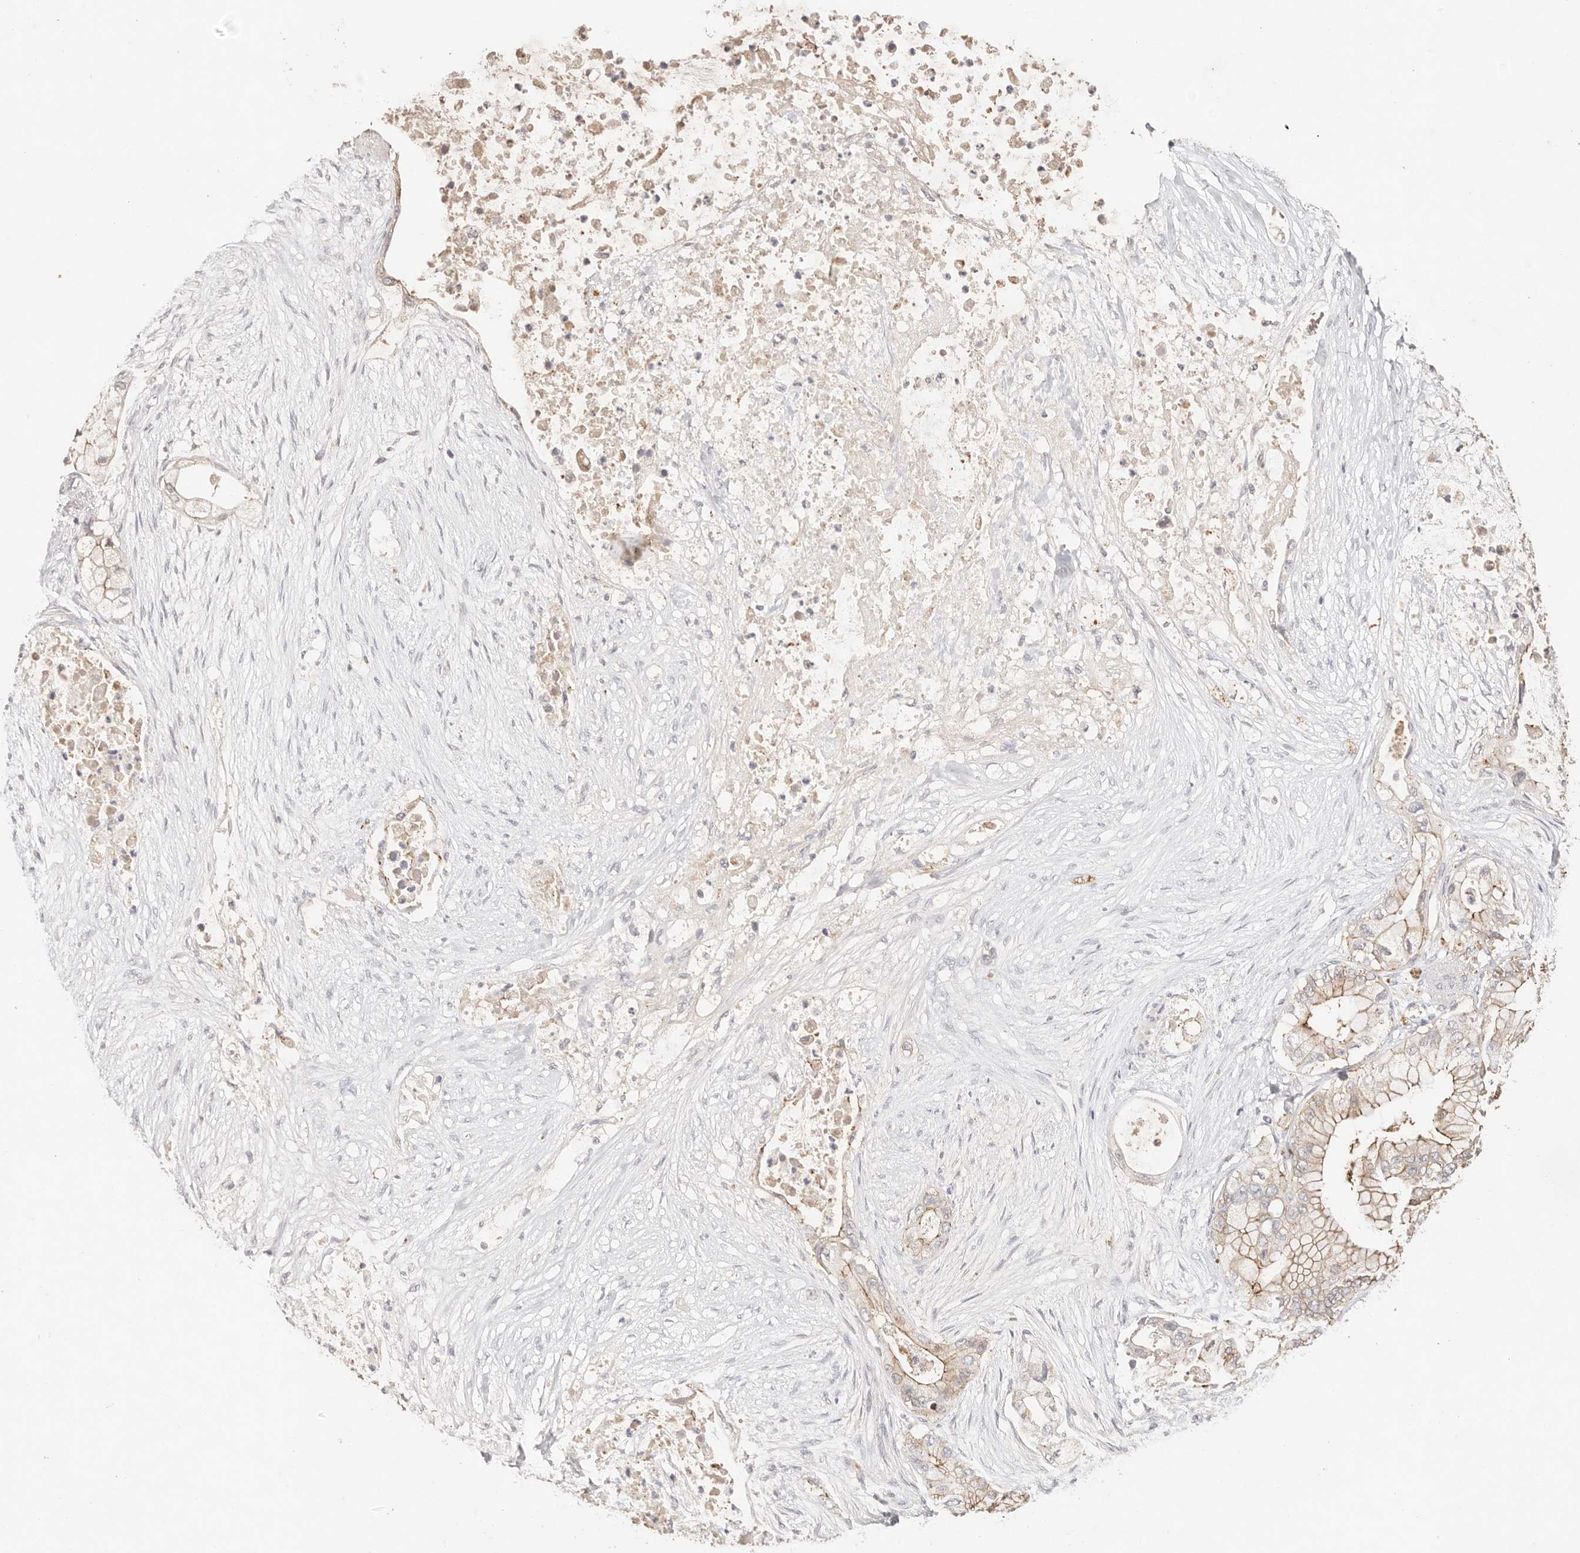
{"staining": {"intensity": "weak", "quantity": "25%-75%", "location": "cytoplasmic/membranous"}, "tissue": "pancreatic cancer", "cell_type": "Tumor cells", "image_type": "cancer", "snomed": [{"axis": "morphology", "description": "Adenocarcinoma, NOS"}, {"axis": "topography", "description": "Pancreas"}], "caption": "DAB immunohistochemical staining of human pancreatic cancer (adenocarcinoma) shows weak cytoplasmic/membranous protein expression in about 25%-75% of tumor cells. The protein is shown in brown color, while the nuclei are stained blue.", "gene": "CXADR", "patient": {"sex": "male", "age": 53}}